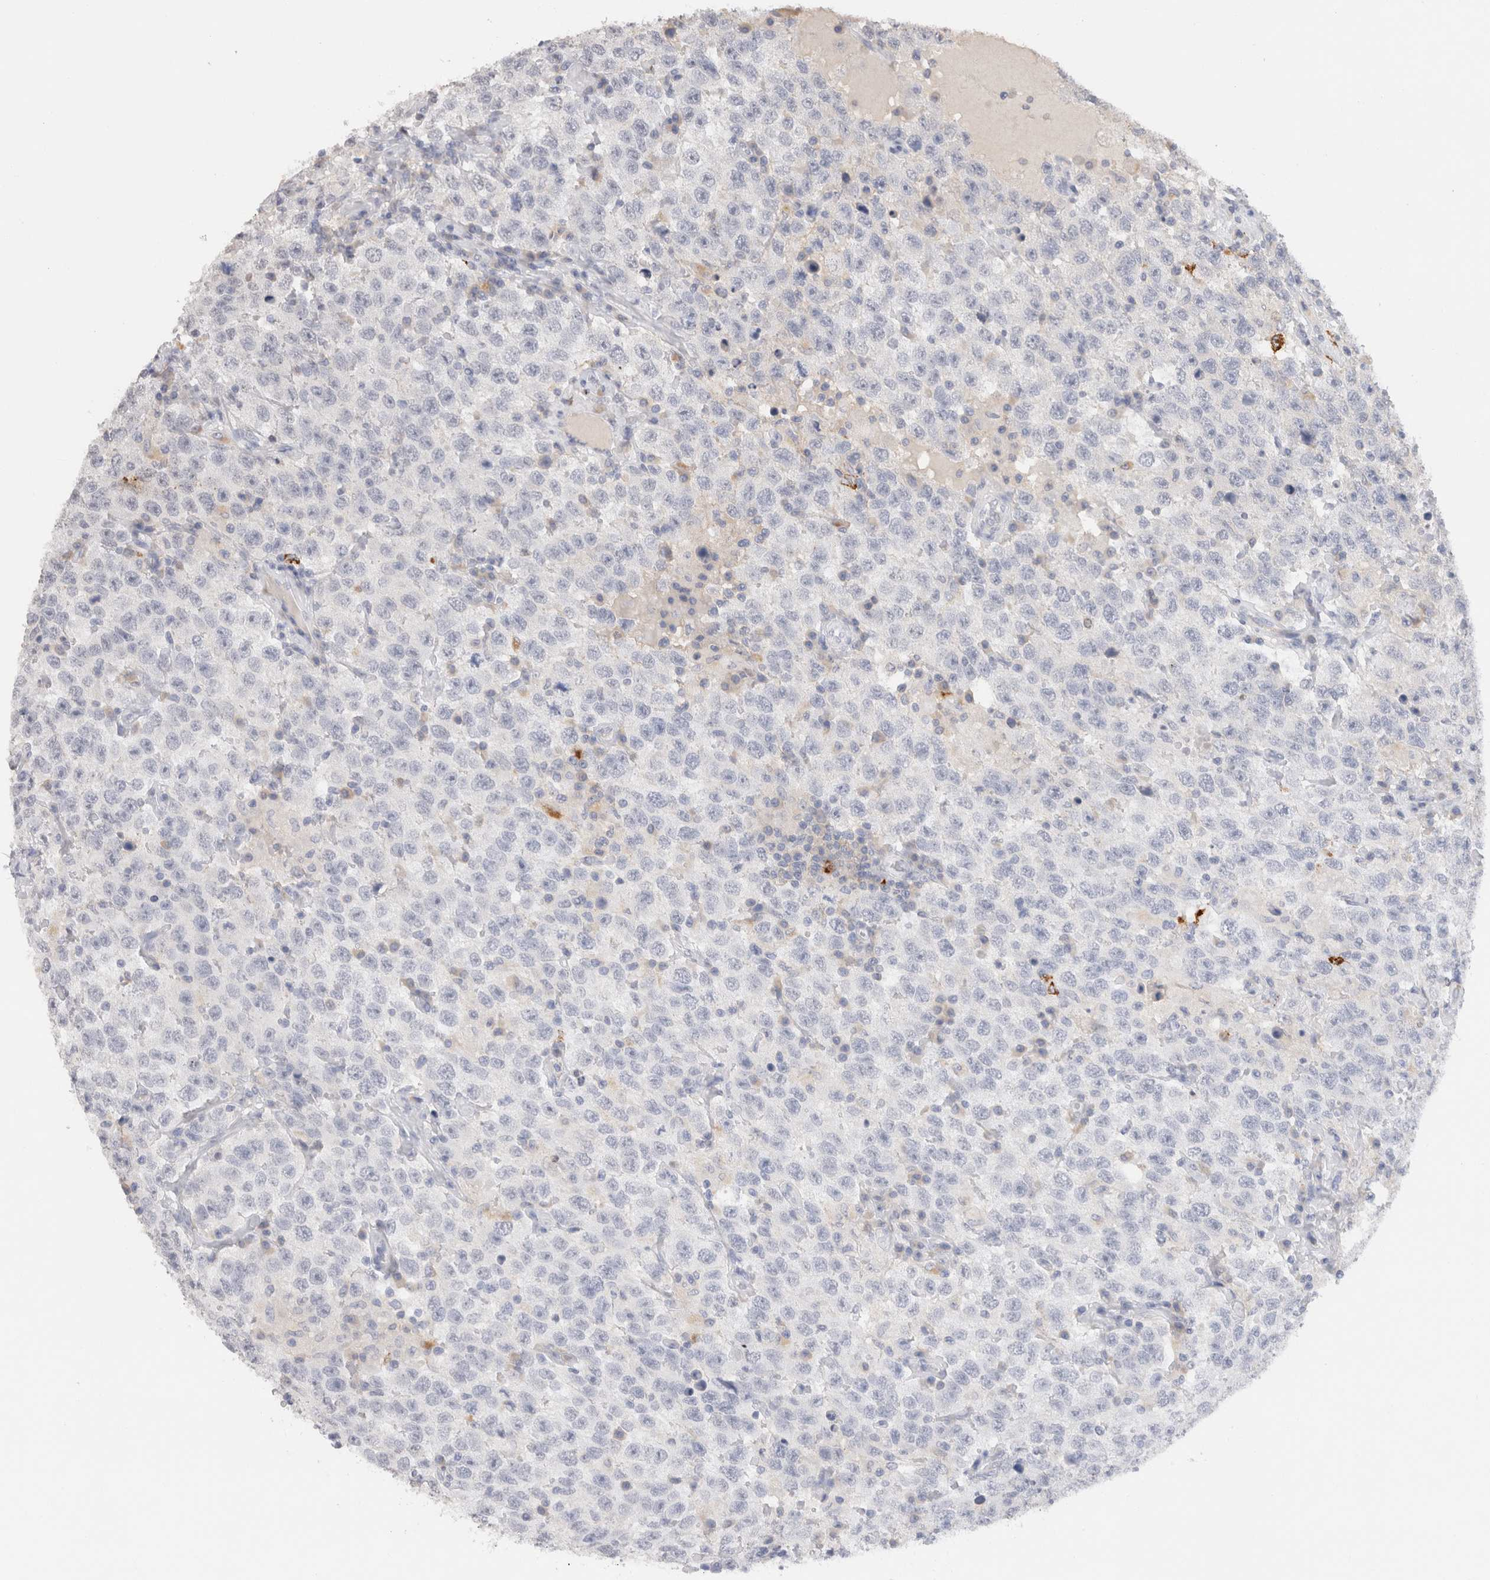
{"staining": {"intensity": "negative", "quantity": "none", "location": "none"}, "tissue": "testis cancer", "cell_type": "Tumor cells", "image_type": "cancer", "snomed": [{"axis": "morphology", "description": "Seminoma, NOS"}, {"axis": "topography", "description": "Testis"}], "caption": "Immunohistochemistry (IHC) of seminoma (testis) reveals no positivity in tumor cells.", "gene": "LAMP3", "patient": {"sex": "male", "age": 41}}